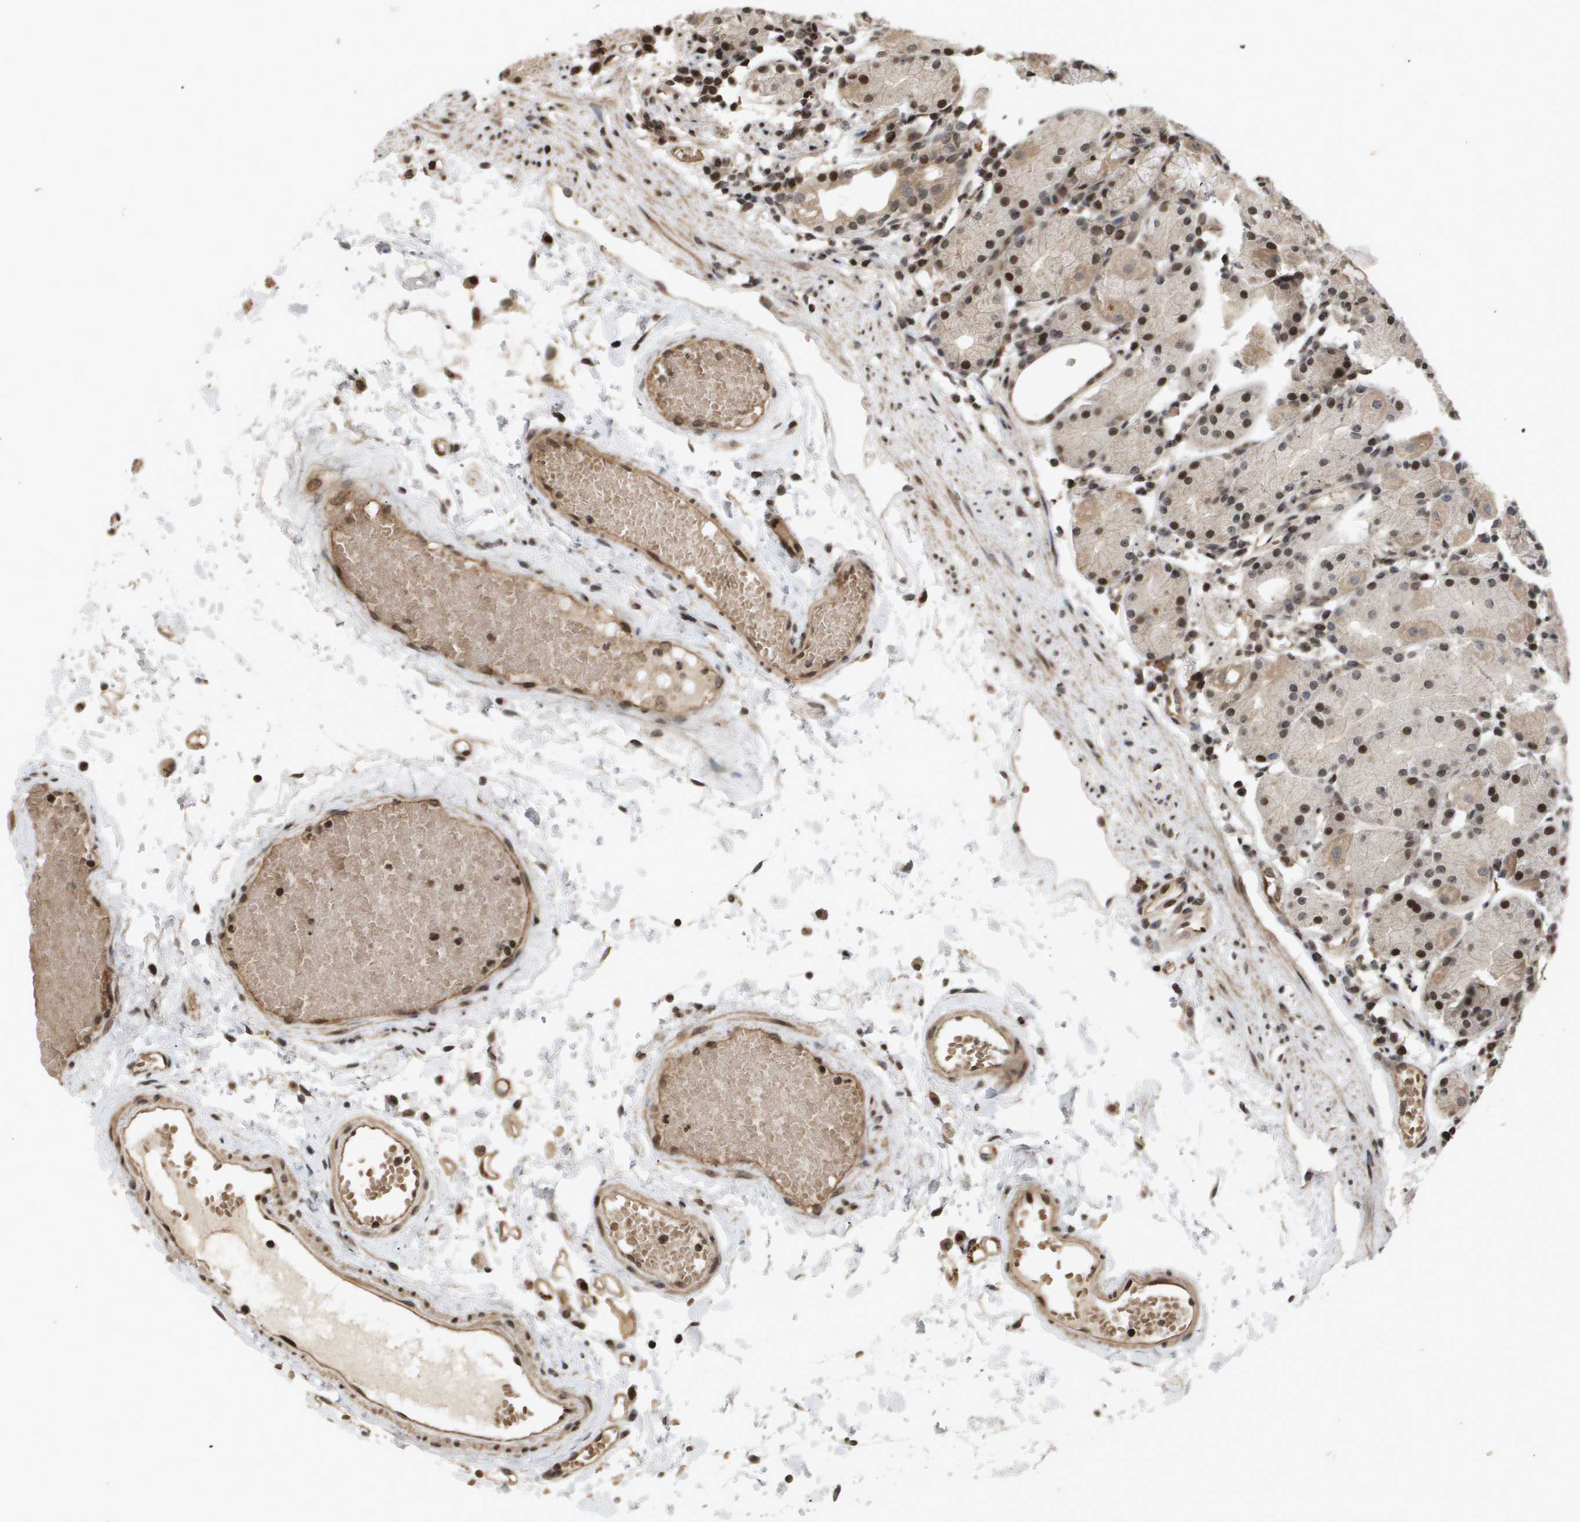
{"staining": {"intensity": "moderate", "quantity": ">75%", "location": "cytoplasmic/membranous,nuclear"}, "tissue": "stomach", "cell_type": "Glandular cells", "image_type": "normal", "snomed": [{"axis": "morphology", "description": "Normal tissue, NOS"}, {"axis": "topography", "description": "Stomach"}, {"axis": "topography", "description": "Stomach, lower"}], "caption": "Moderate cytoplasmic/membranous,nuclear positivity for a protein is appreciated in about >75% of glandular cells of benign stomach using immunohistochemistry (IHC).", "gene": "HSPA6", "patient": {"sex": "female", "age": 75}}